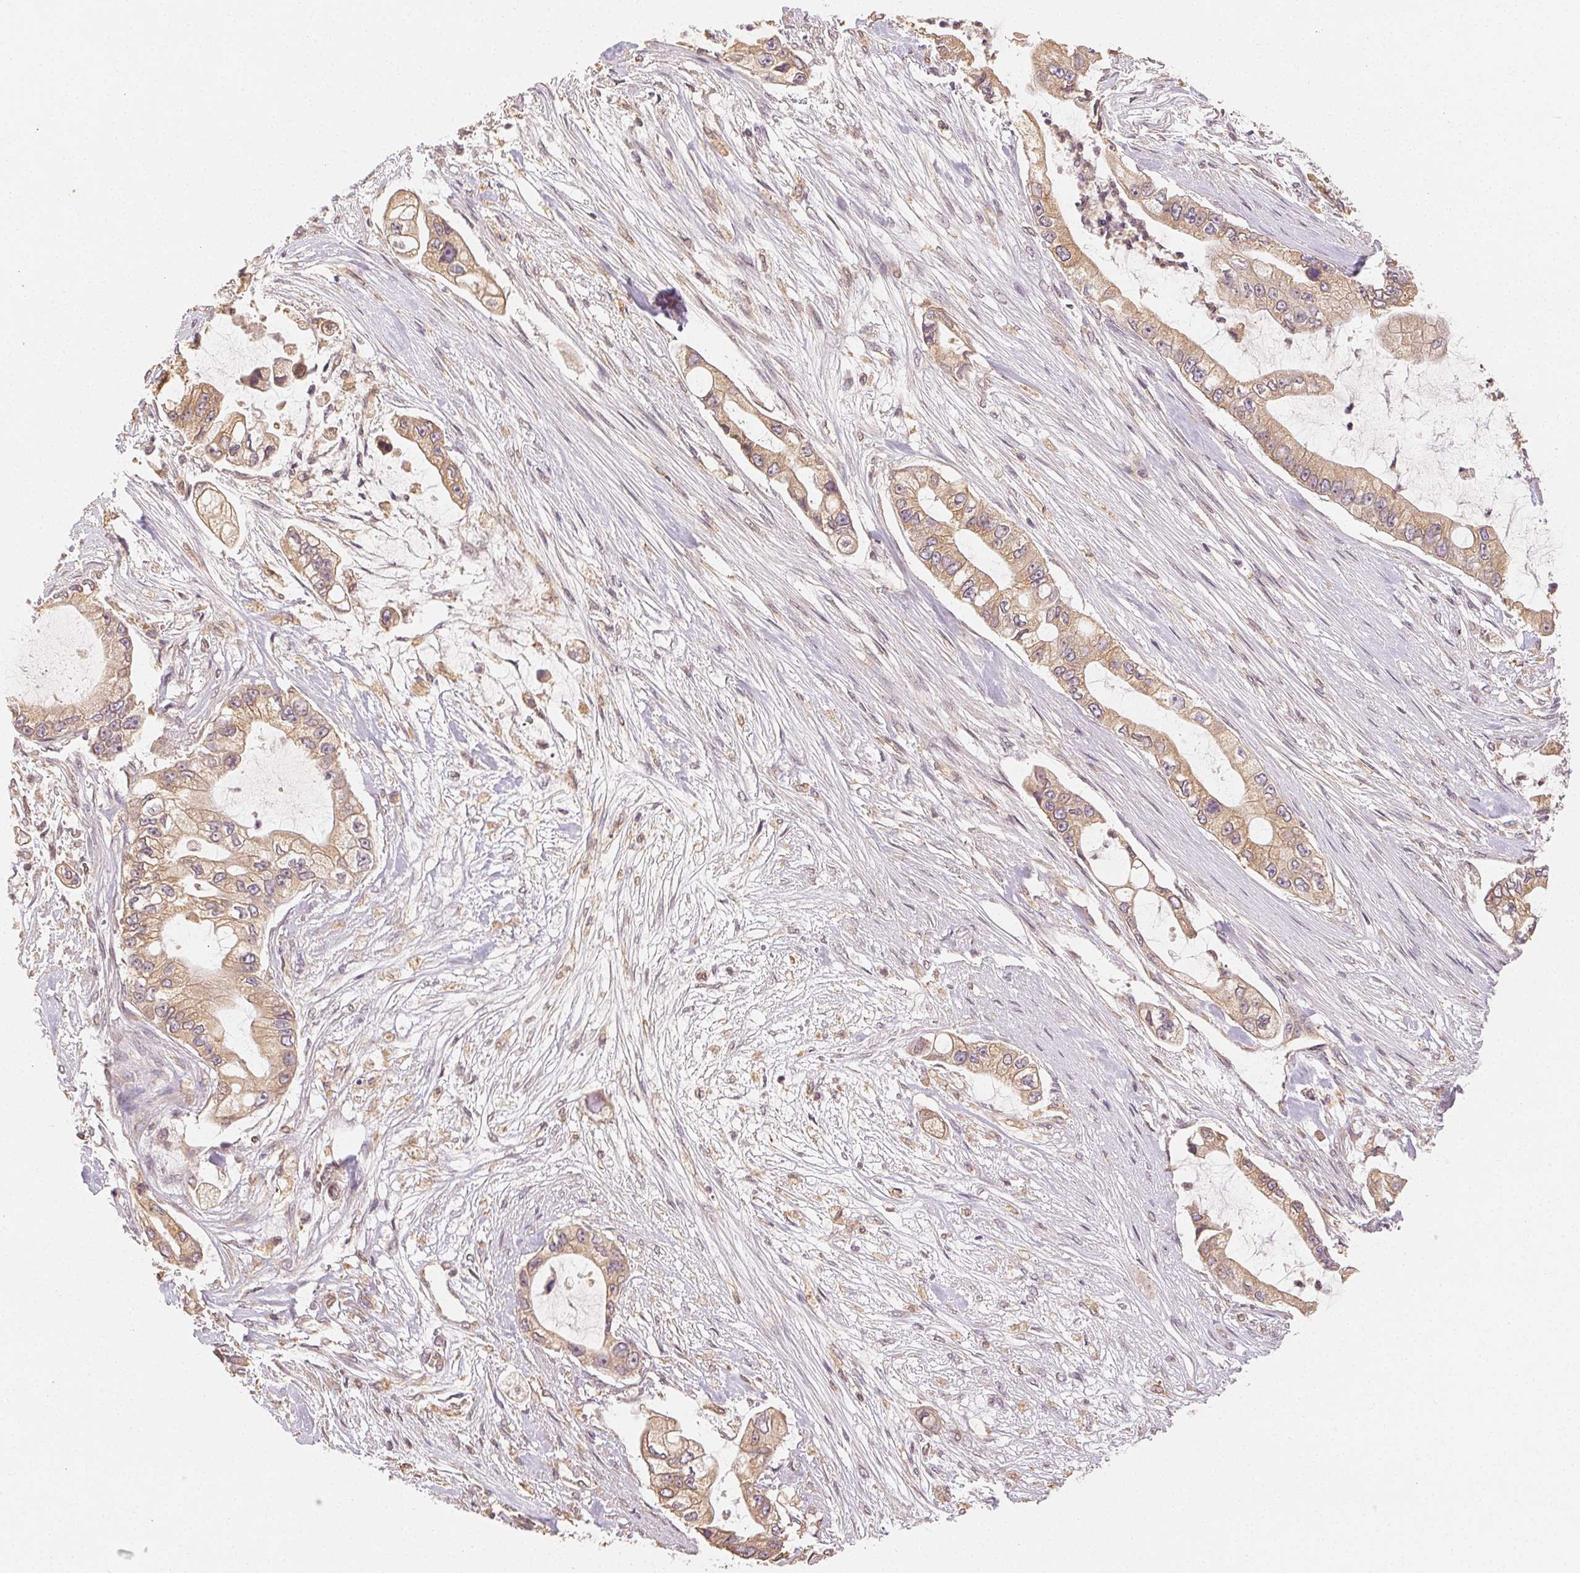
{"staining": {"intensity": "weak", "quantity": ">75%", "location": "cytoplasmic/membranous"}, "tissue": "pancreatic cancer", "cell_type": "Tumor cells", "image_type": "cancer", "snomed": [{"axis": "morphology", "description": "Adenocarcinoma, NOS"}, {"axis": "topography", "description": "Pancreas"}], "caption": "Weak cytoplasmic/membranous protein positivity is seen in about >75% of tumor cells in pancreatic cancer (adenocarcinoma).", "gene": "SEZ6L2", "patient": {"sex": "female", "age": 69}}